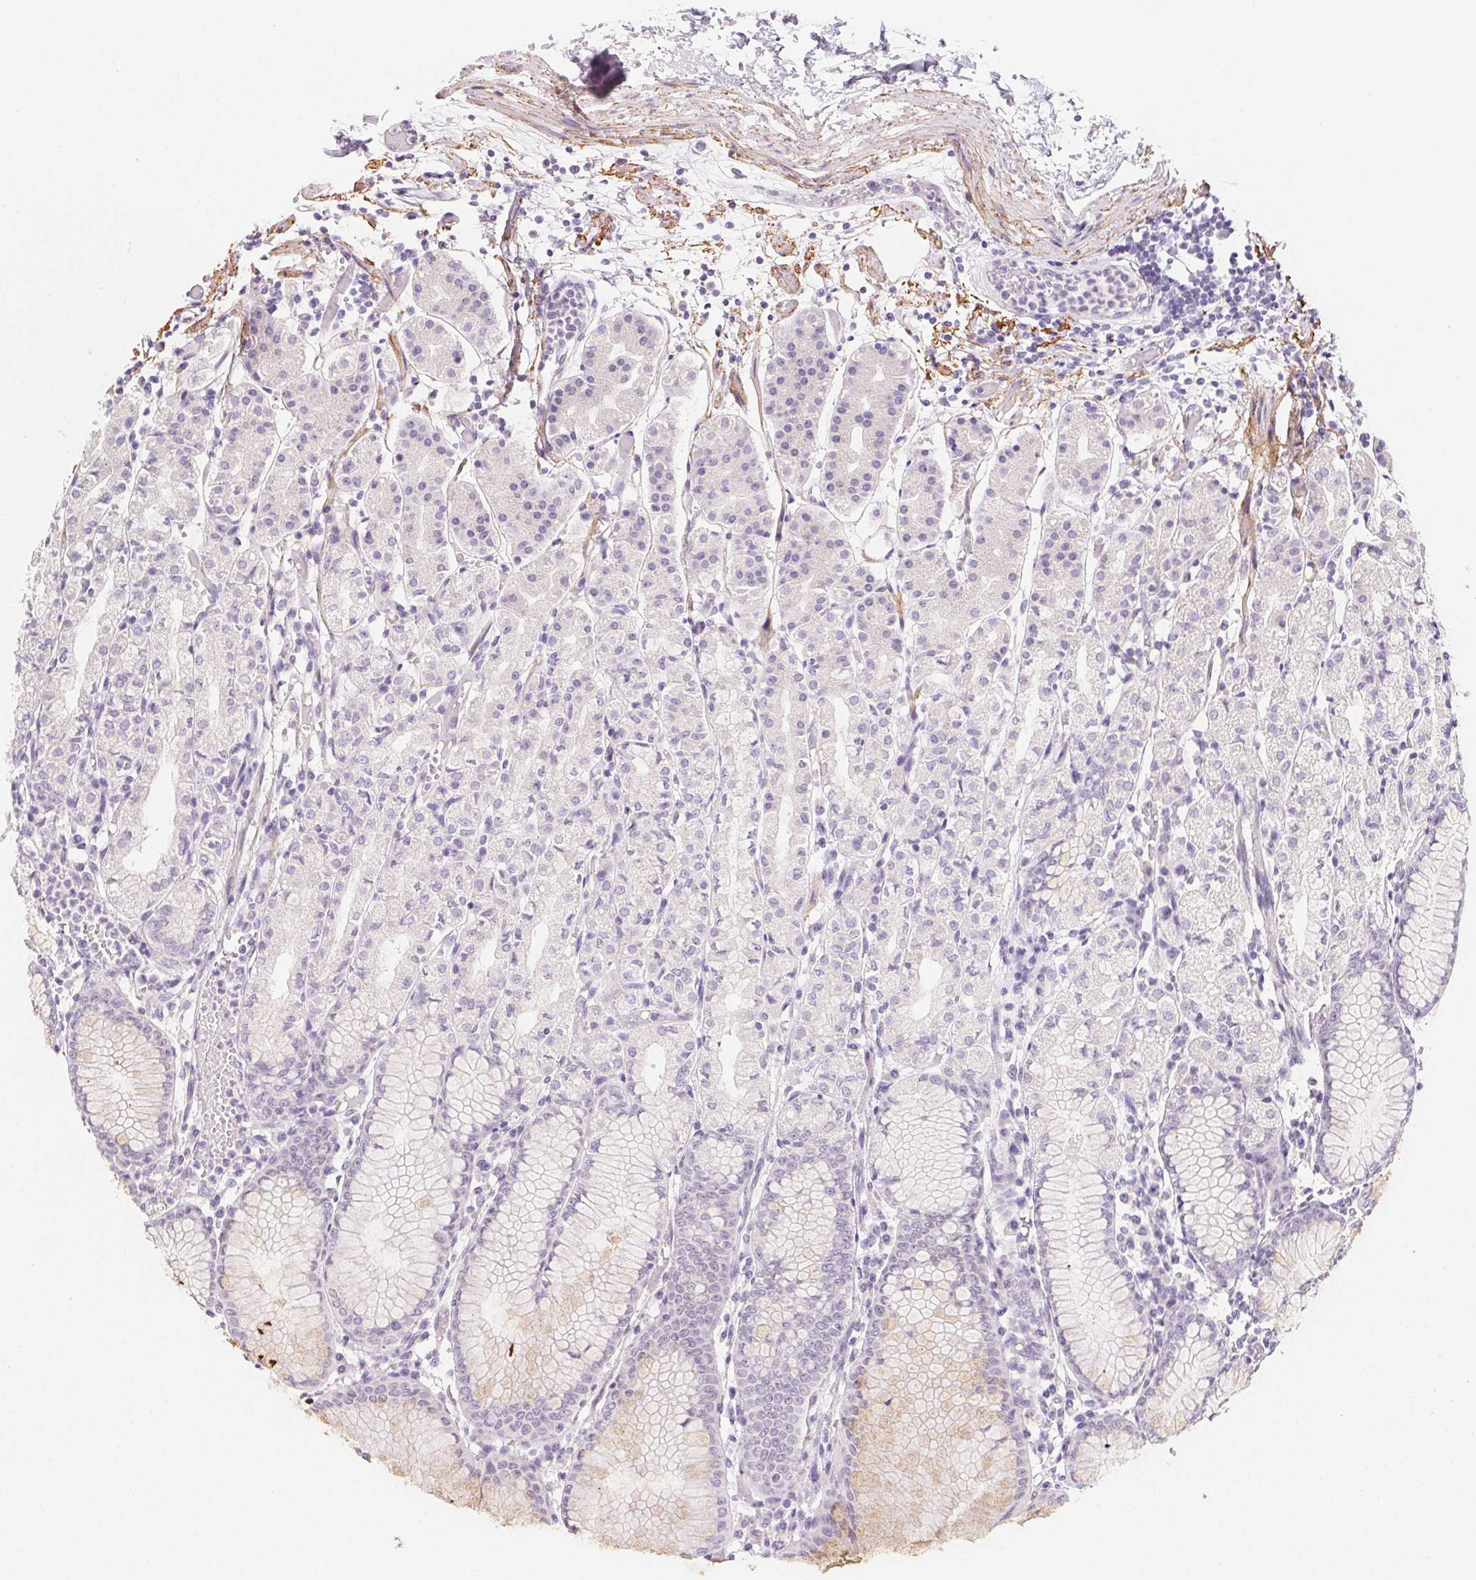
{"staining": {"intensity": "negative", "quantity": "none", "location": "none"}, "tissue": "stomach", "cell_type": "Glandular cells", "image_type": "normal", "snomed": [{"axis": "morphology", "description": "Normal tissue, NOS"}, {"axis": "topography", "description": "Stomach"}], "caption": "The photomicrograph displays no staining of glandular cells in benign stomach. The staining was performed using DAB (3,3'-diaminobenzidine) to visualize the protein expression in brown, while the nuclei were stained in blue with hematoxylin (Magnification: 20x).", "gene": "MYL4", "patient": {"sex": "female", "age": 57}}